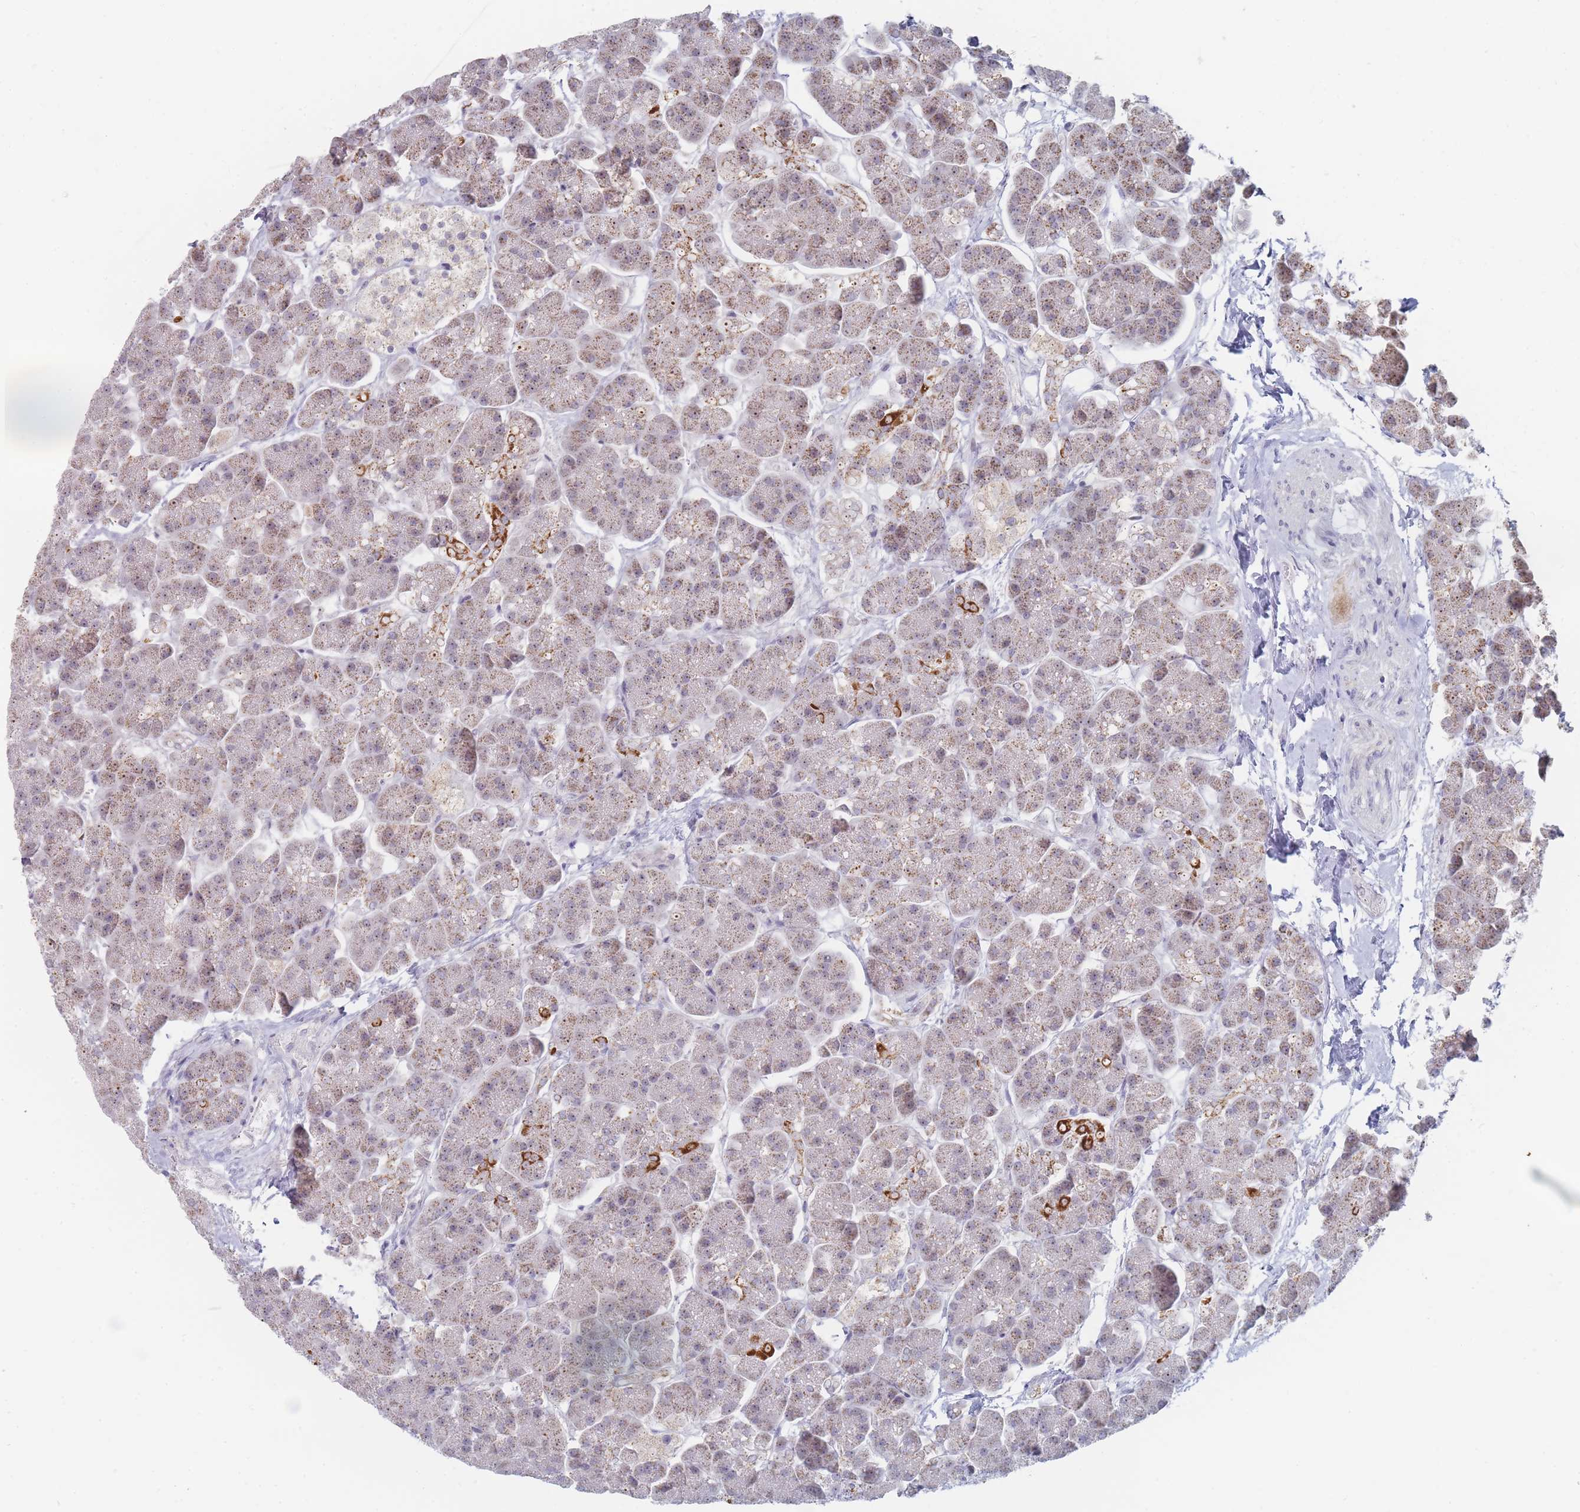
{"staining": {"intensity": "strong", "quantity": "<25%", "location": "cytoplasmic/membranous,nuclear"}, "tissue": "pancreas", "cell_type": "Exocrine glandular cells", "image_type": "normal", "snomed": [{"axis": "morphology", "description": "Normal tissue, NOS"}, {"axis": "topography", "description": "Pancreas"}, {"axis": "topography", "description": "Peripheral nerve tissue"}], "caption": "Immunohistochemistry of benign human pancreas displays medium levels of strong cytoplasmic/membranous,nuclear expression in about <25% of exocrine glandular cells.", "gene": "RNF8", "patient": {"sex": "male", "age": 54}}